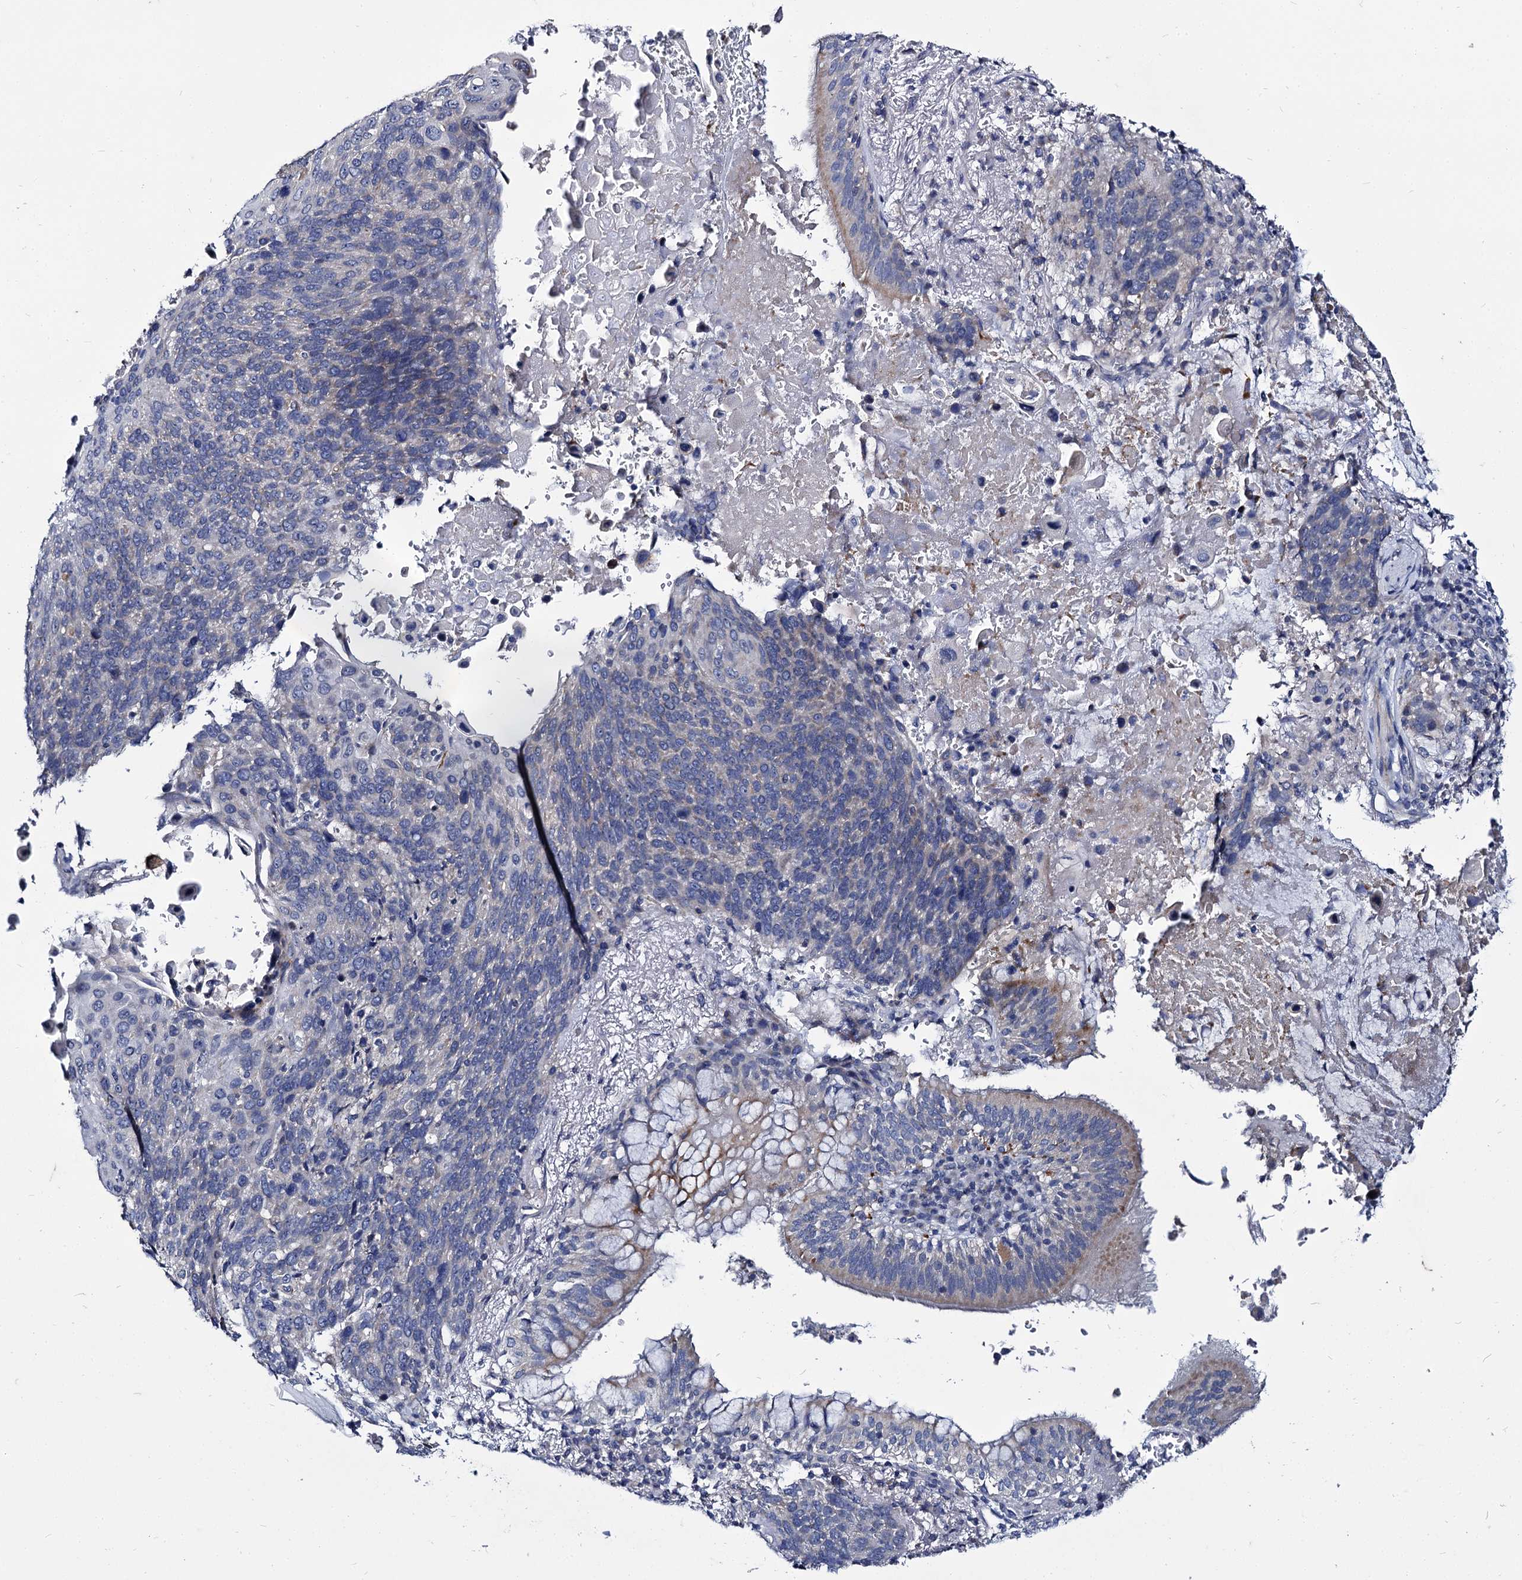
{"staining": {"intensity": "negative", "quantity": "none", "location": "none"}, "tissue": "lung cancer", "cell_type": "Tumor cells", "image_type": "cancer", "snomed": [{"axis": "morphology", "description": "Squamous cell carcinoma, NOS"}, {"axis": "topography", "description": "Lung"}], "caption": "Human lung cancer (squamous cell carcinoma) stained for a protein using IHC reveals no expression in tumor cells.", "gene": "PANX2", "patient": {"sex": "male", "age": 66}}